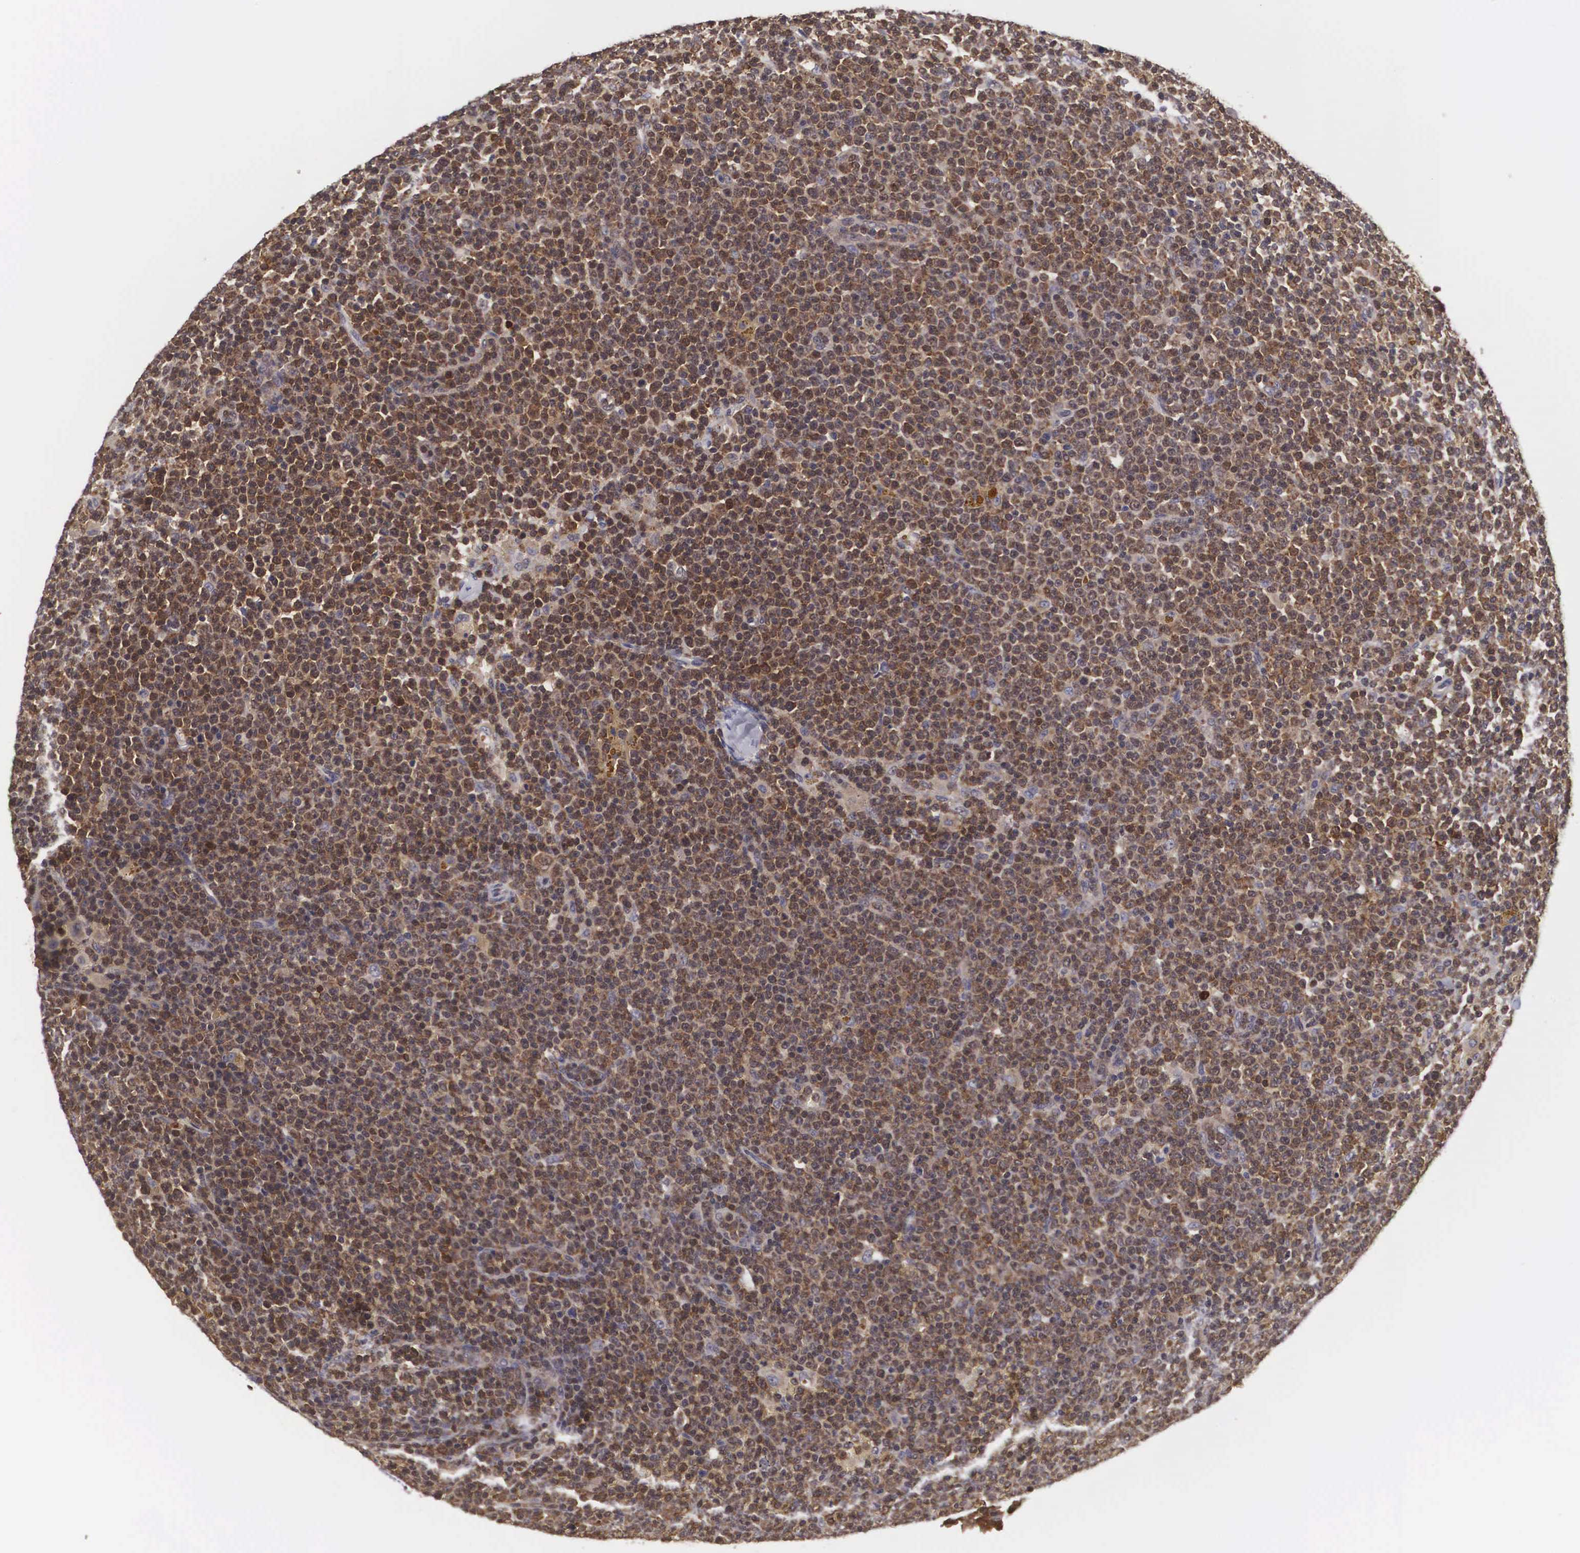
{"staining": {"intensity": "moderate", "quantity": ">75%", "location": "cytoplasmic/membranous,nuclear"}, "tissue": "lymphoma", "cell_type": "Tumor cells", "image_type": "cancer", "snomed": [{"axis": "morphology", "description": "Malignant lymphoma, non-Hodgkin's type, Low grade"}, {"axis": "topography", "description": "Lymph node"}], "caption": "Tumor cells display medium levels of moderate cytoplasmic/membranous and nuclear expression in approximately >75% of cells in human lymphoma. (Stains: DAB (3,3'-diaminobenzidine) in brown, nuclei in blue, Microscopy: brightfield microscopy at high magnification).", "gene": "ADSL", "patient": {"sex": "male", "age": 50}}